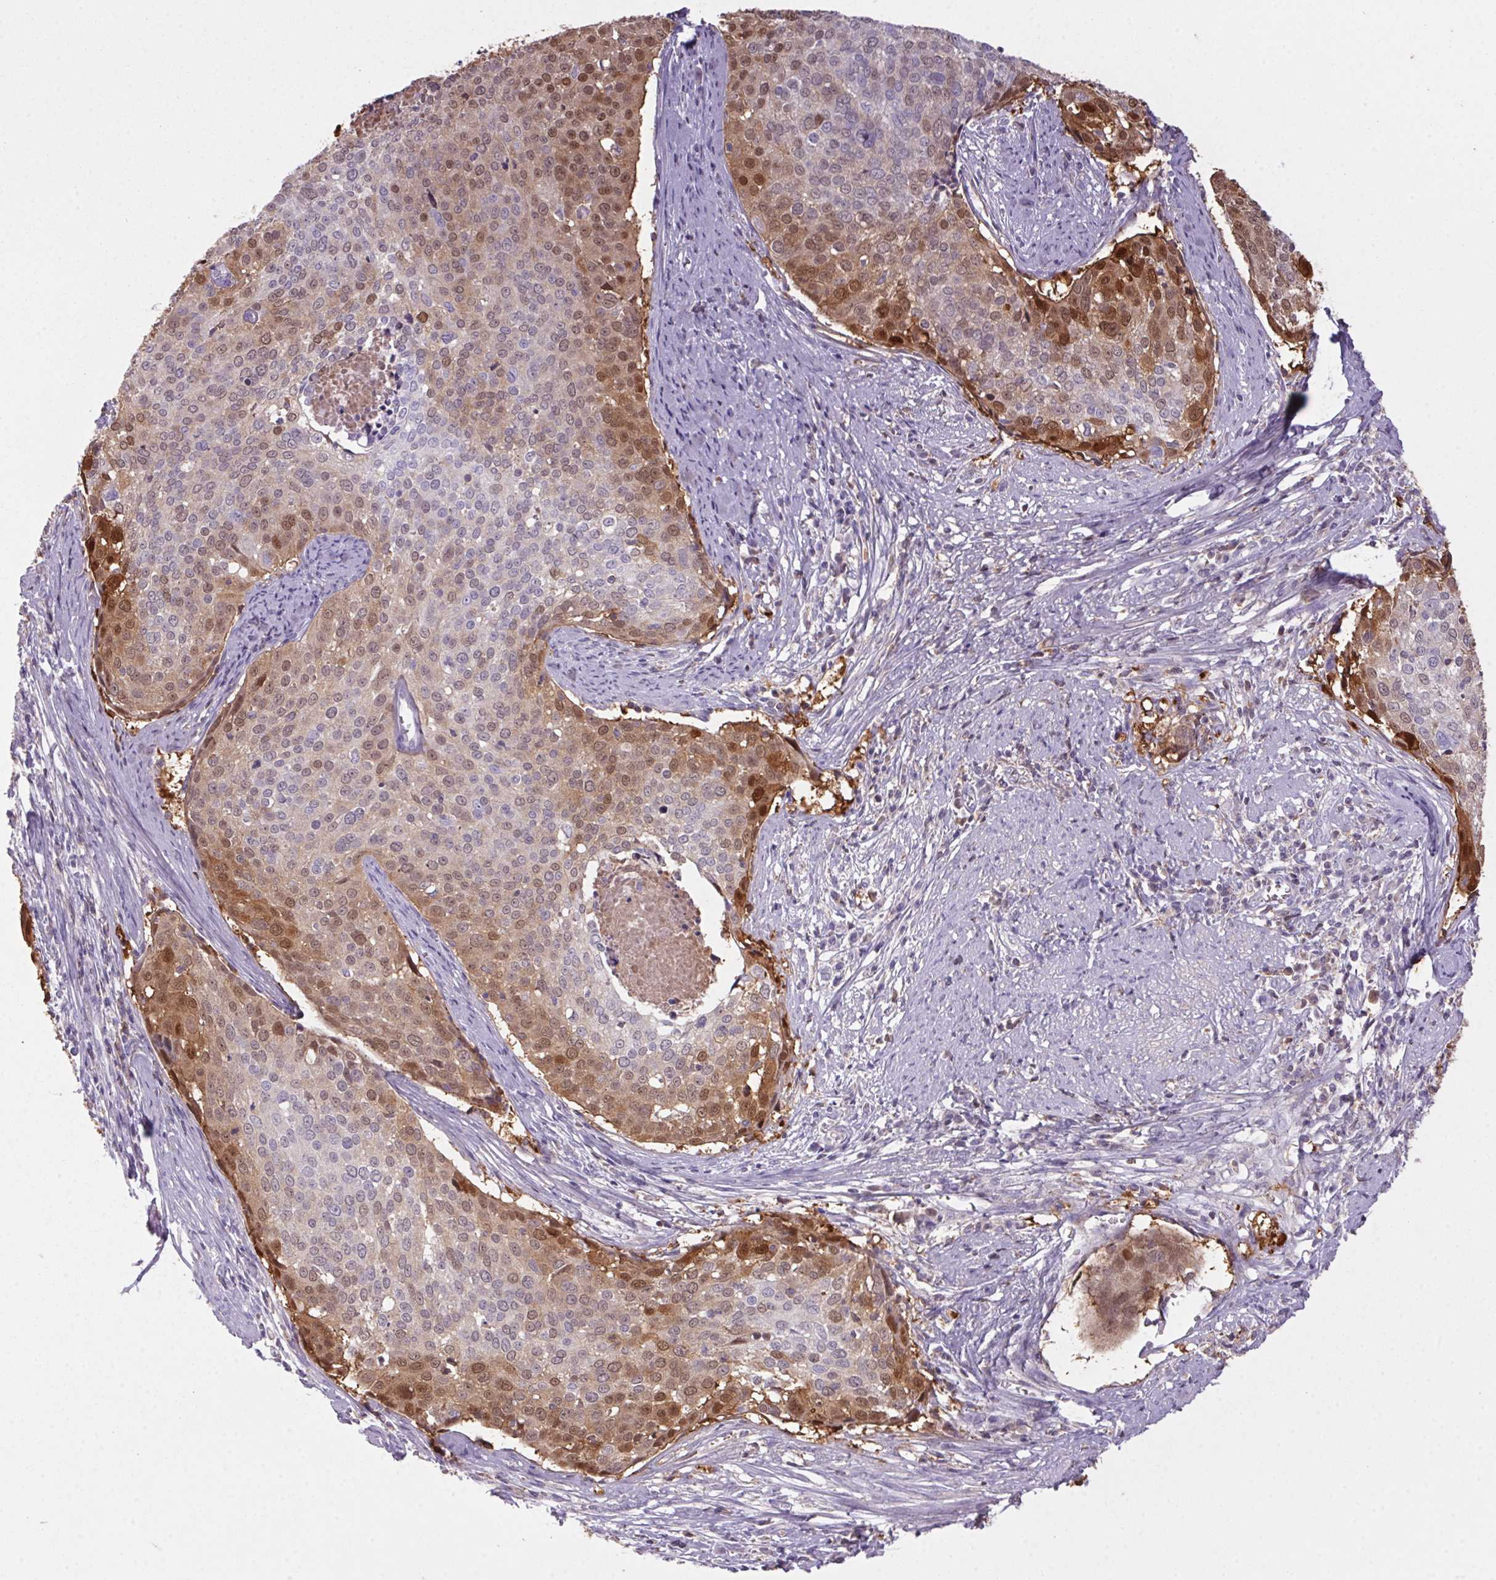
{"staining": {"intensity": "moderate", "quantity": "25%-75%", "location": "cytoplasmic/membranous,nuclear"}, "tissue": "cervical cancer", "cell_type": "Tumor cells", "image_type": "cancer", "snomed": [{"axis": "morphology", "description": "Squamous cell carcinoma, NOS"}, {"axis": "topography", "description": "Cervix"}], "caption": "The histopathology image reveals staining of squamous cell carcinoma (cervical), revealing moderate cytoplasmic/membranous and nuclear protein positivity (brown color) within tumor cells. (DAB IHC, brown staining for protein, blue staining for nuclei).", "gene": "S100A2", "patient": {"sex": "female", "age": 39}}